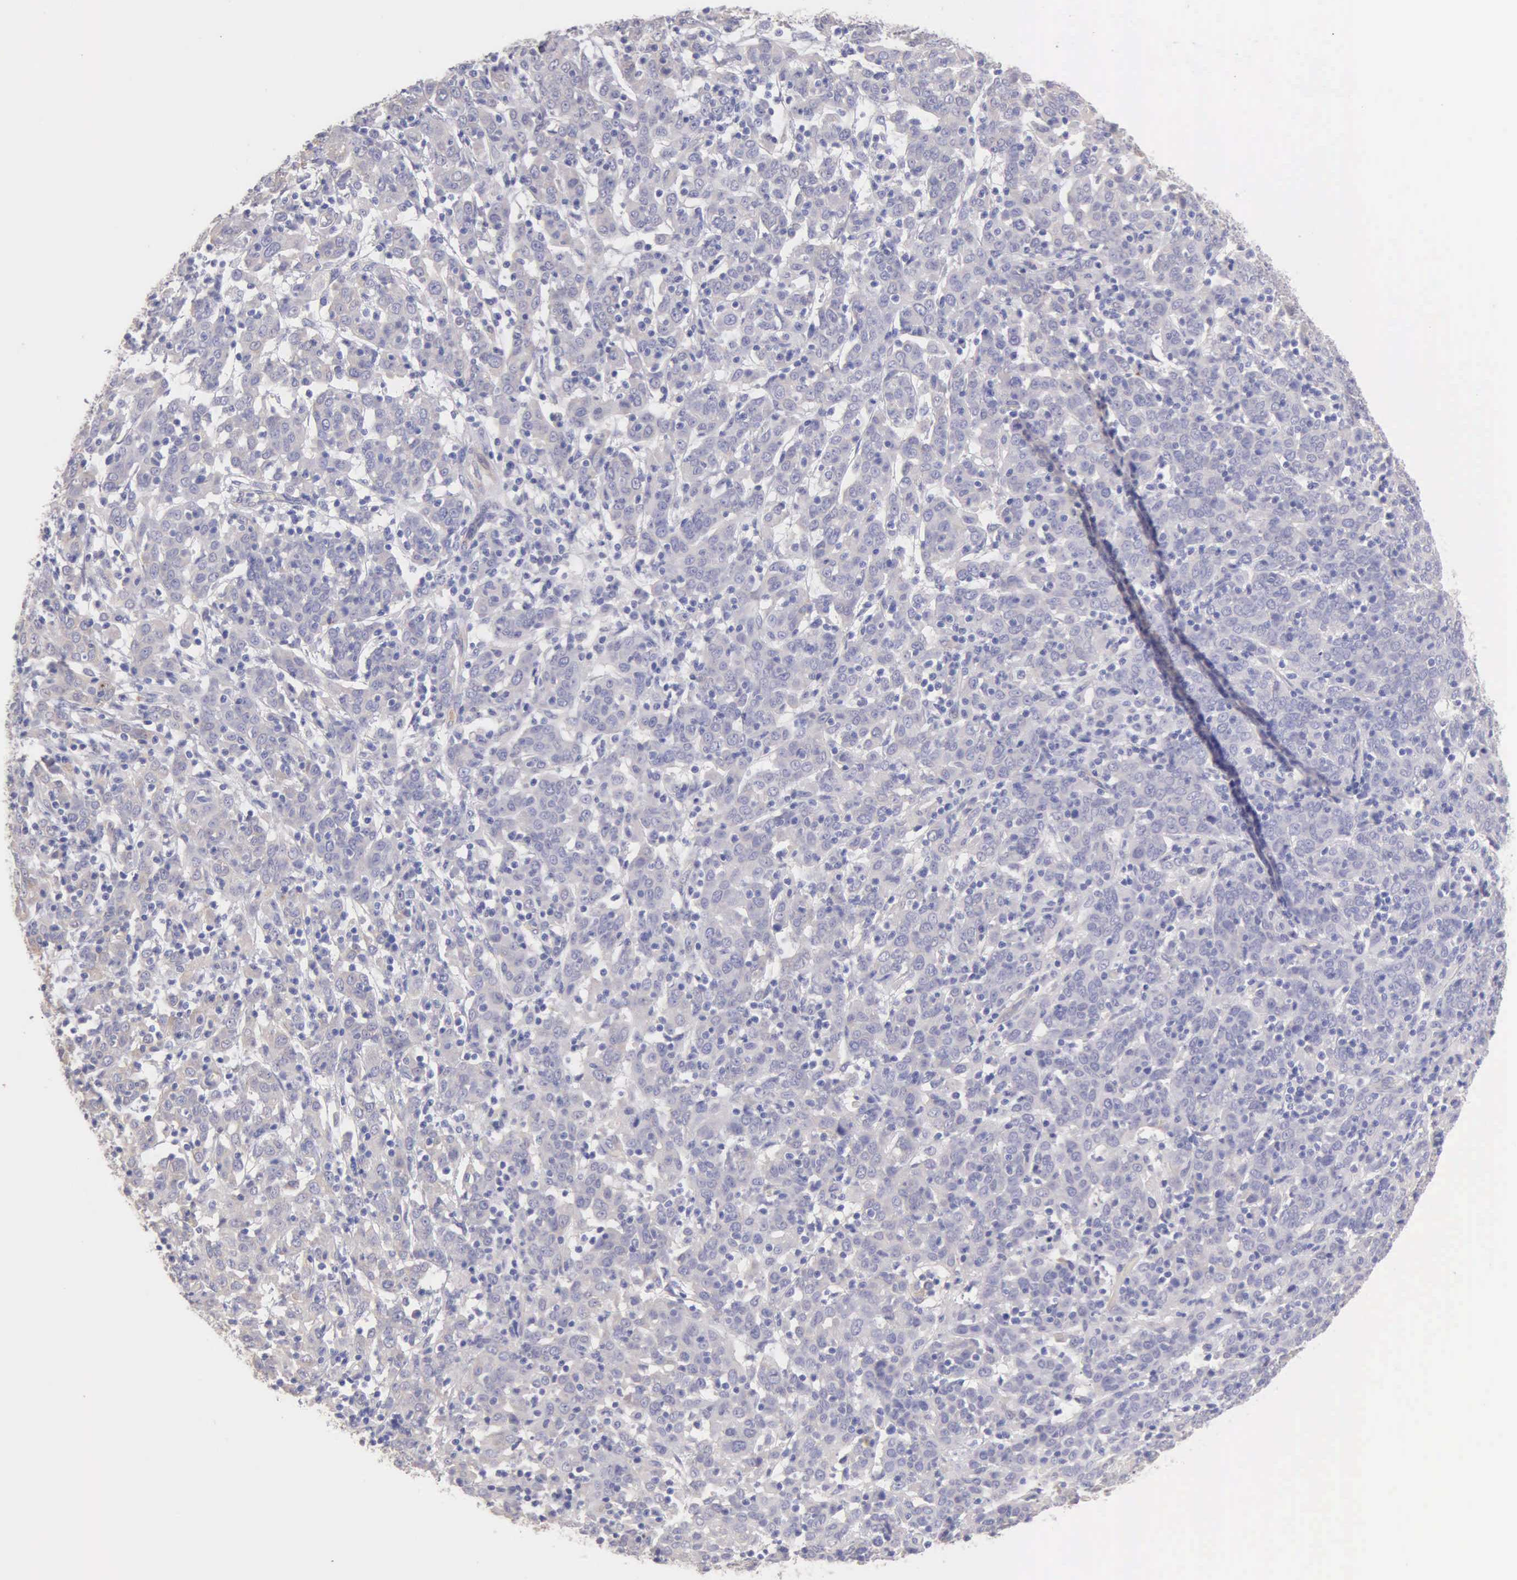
{"staining": {"intensity": "negative", "quantity": "none", "location": "none"}, "tissue": "cervical cancer", "cell_type": "Tumor cells", "image_type": "cancer", "snomed": [{"axis": "morphology", "description": "Normal tissue, NOS"}, {"axis": "morphology", "description": "Squamous cell carcinoma, NOS"}, {"axis": "topography", "description": "Cervix"}], "caption": "Tumor cells show no significant positivity in cervical cancer (squamous cell carcinoma). (DAB (3,3'-diaminobenzidine) IHC visualized using brightfield microscopy, high magnification).", "gene": "APP", "patient": {"sex": "female", "age": 67}}